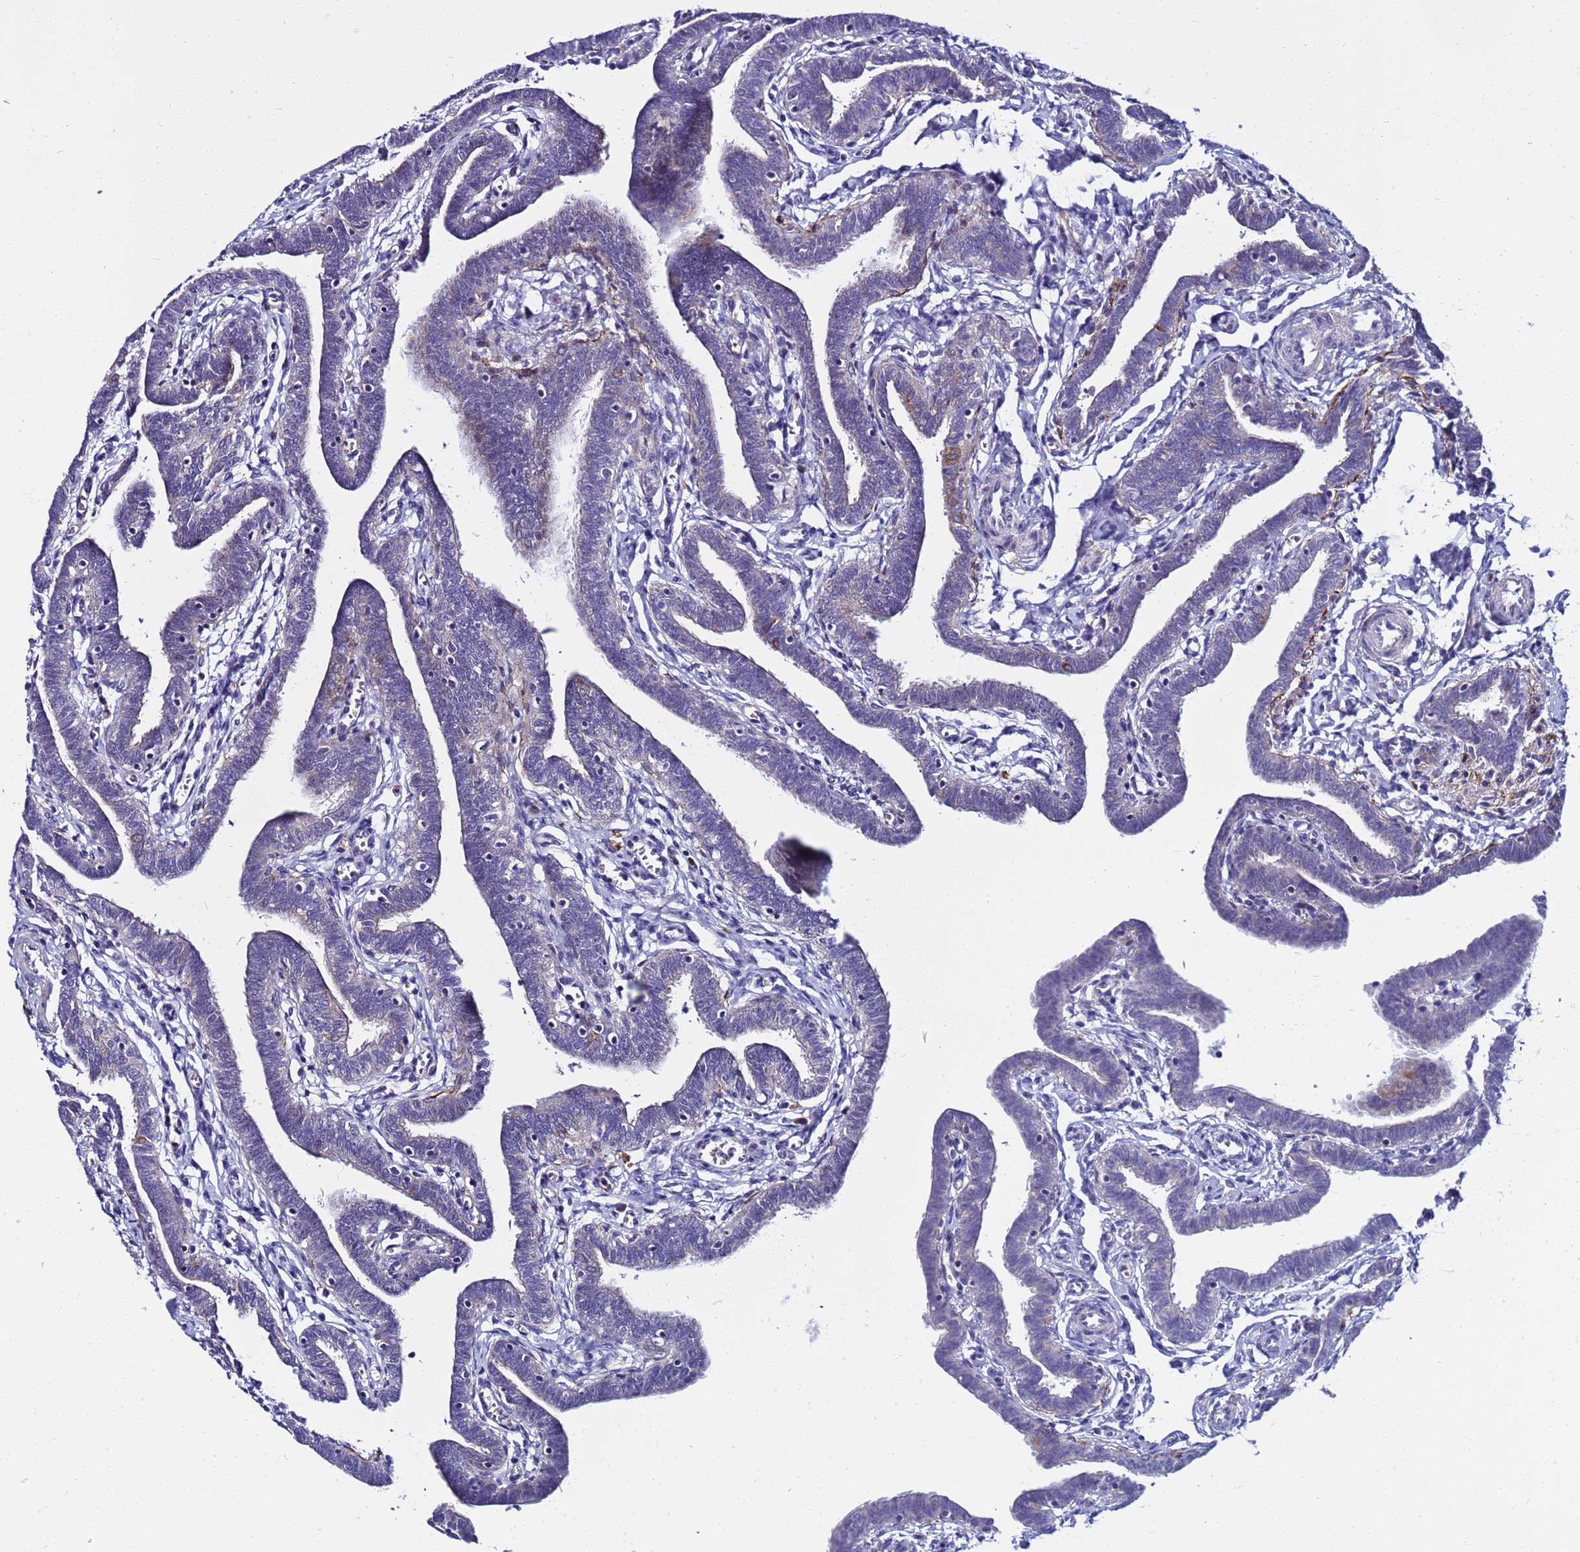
{"staining": {"intensity": "moderate", "quantity": "<25%", "location": "cytoplasmic/membranous,nuclear"}, "tissue": "fallopian tube", "cell_type": "Glandular cells", "image_type": "normal", "snomed": [{"axis": "morphology", "description": "Normal tissue, NOS"}, {"axis": "topography", "description": "Fallopian tube"}], "caption": "Glandular cells reveal low levels of moderate cytoplasmic/membranous,nuclear expression in about <25% of cells in benign human fallopian tube.", "gene": "LRATD1", "patient": {"sex": "female", "age": 36}}